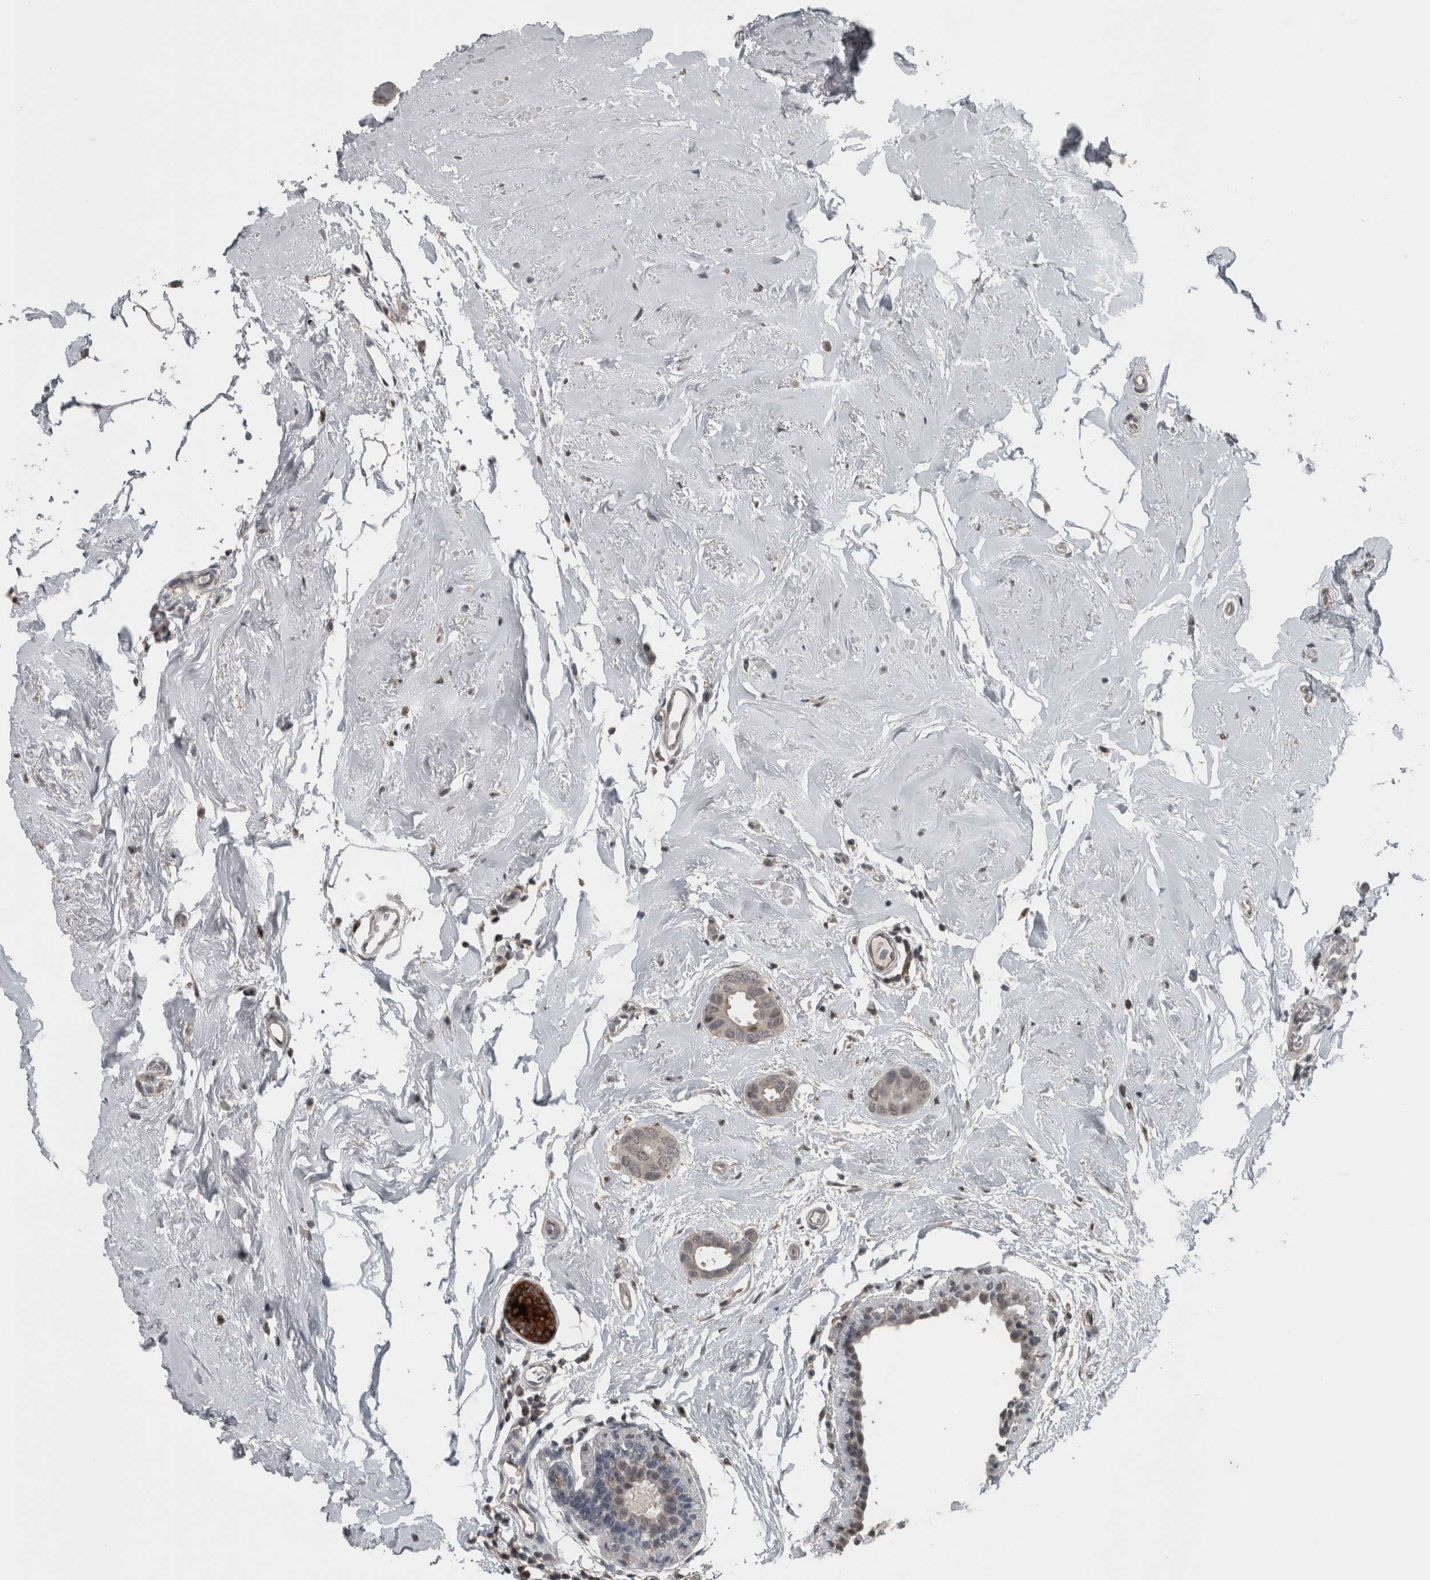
{"staining": {"intensity": "weak", "quantity": "<25%", "location": "nuclear"}, "tissue": "breast cancer", "cell_type": "Tumor cells", "image_type": "cancer", "snomed": [{"axis": "morphology", "description": "Duct carcinoma"}, {"axis": "topography", "description": "Breast"}], "caption": "The immunohistochemistry histopathology image has no significant positivity in tumor cells of breast cancer tissue.", "gene": "ZBTB21", "patient": {"sex": "female", "age": 55}}